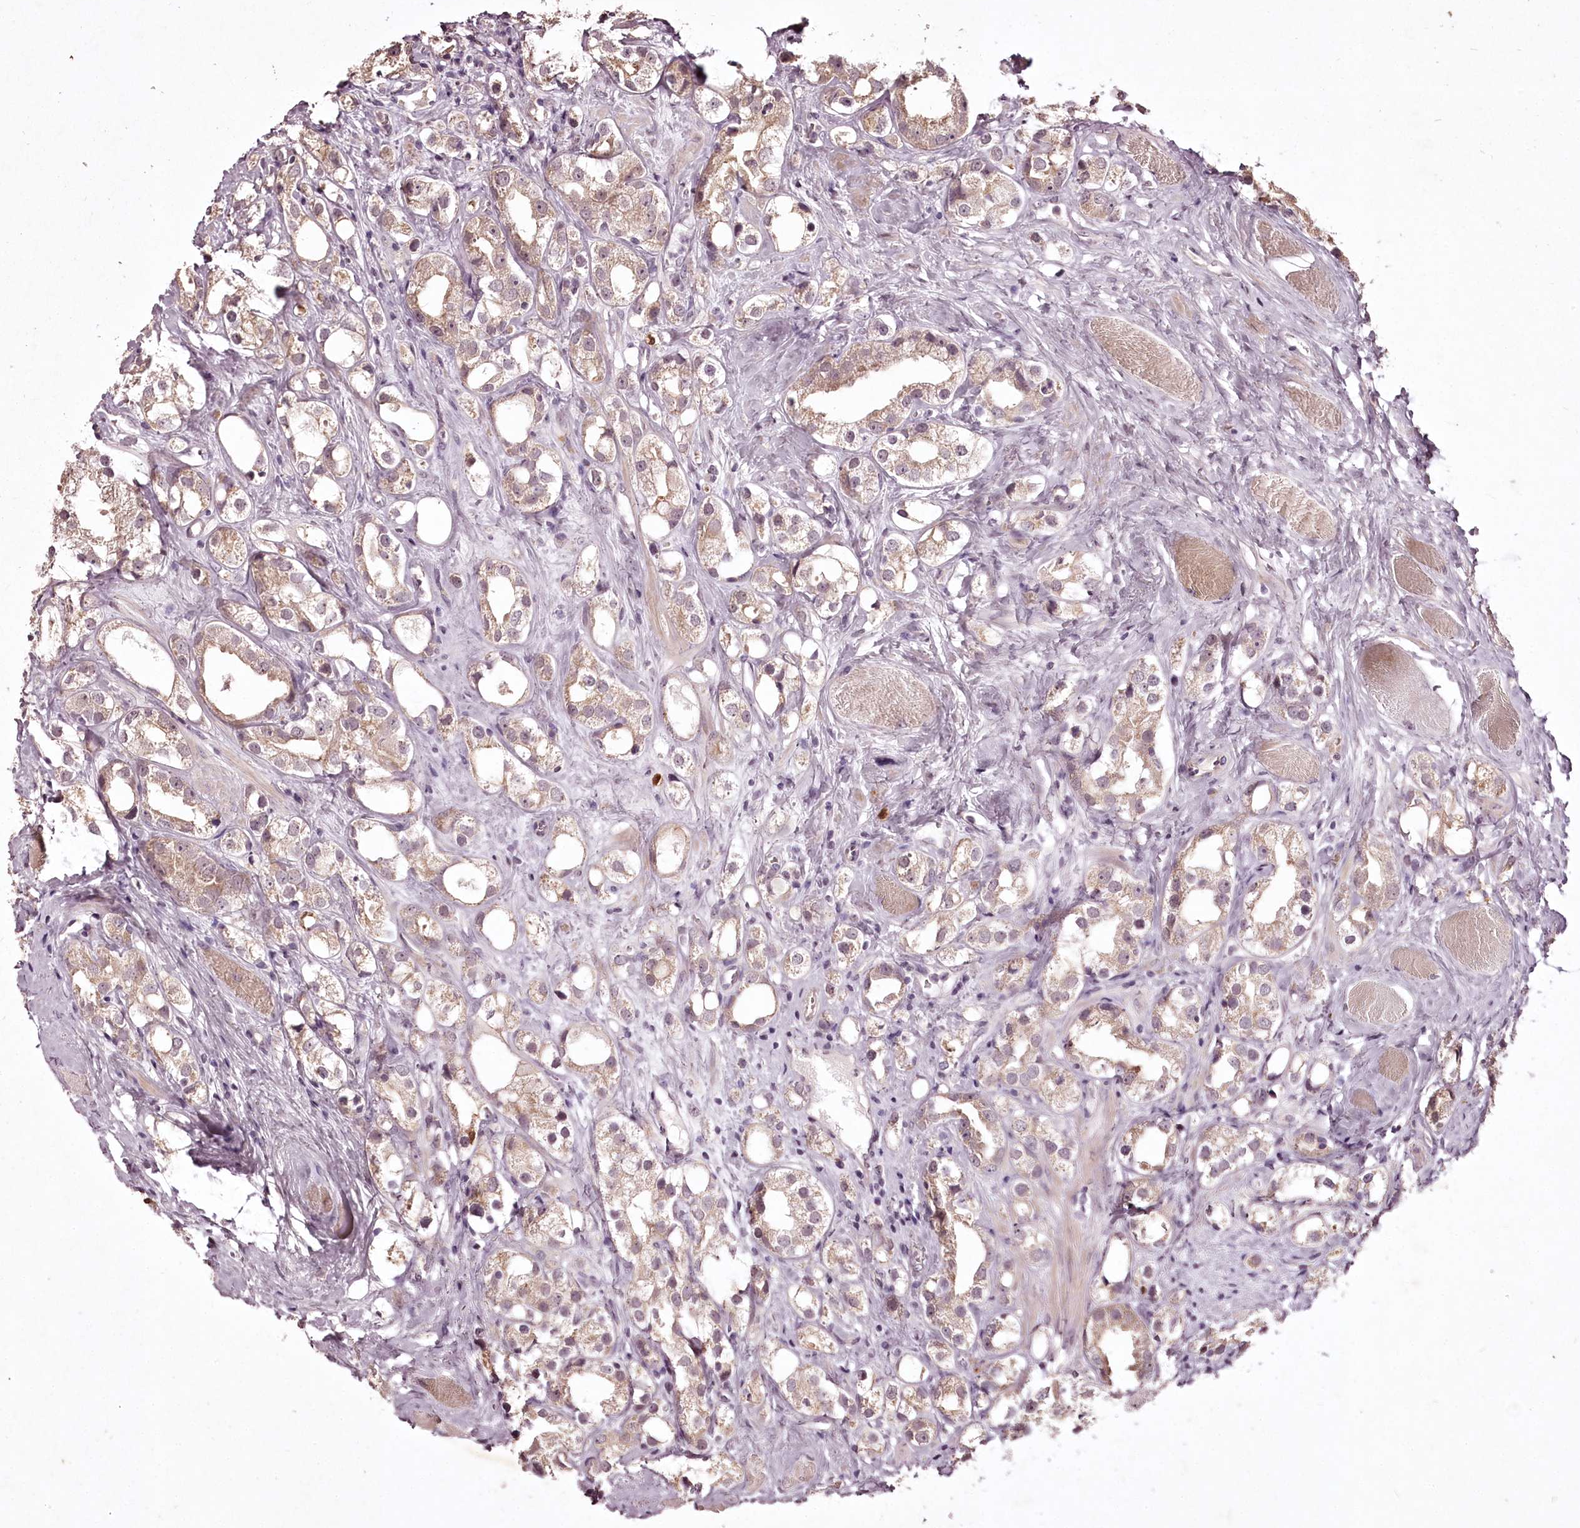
{"staining": {"intensity": "weak", "quantity": ">75%", "location": "cytoplasmic/membranous"}, "tissue": "prostate cancer", "cell_type": "Tumor cells", "image_type": "cancer", "snomed": [{"axis": "morphology", "description": "Adenocarcinoma, NOS"}, {"axis": "topography", "description": "Prostate"}], "caption": "Adenocarcinoma (prostate) stained with a protein marker shows weak staining in tumor cells.", "gene": "ADRA1D", "patient": {"sex": "male", "age": 79}}